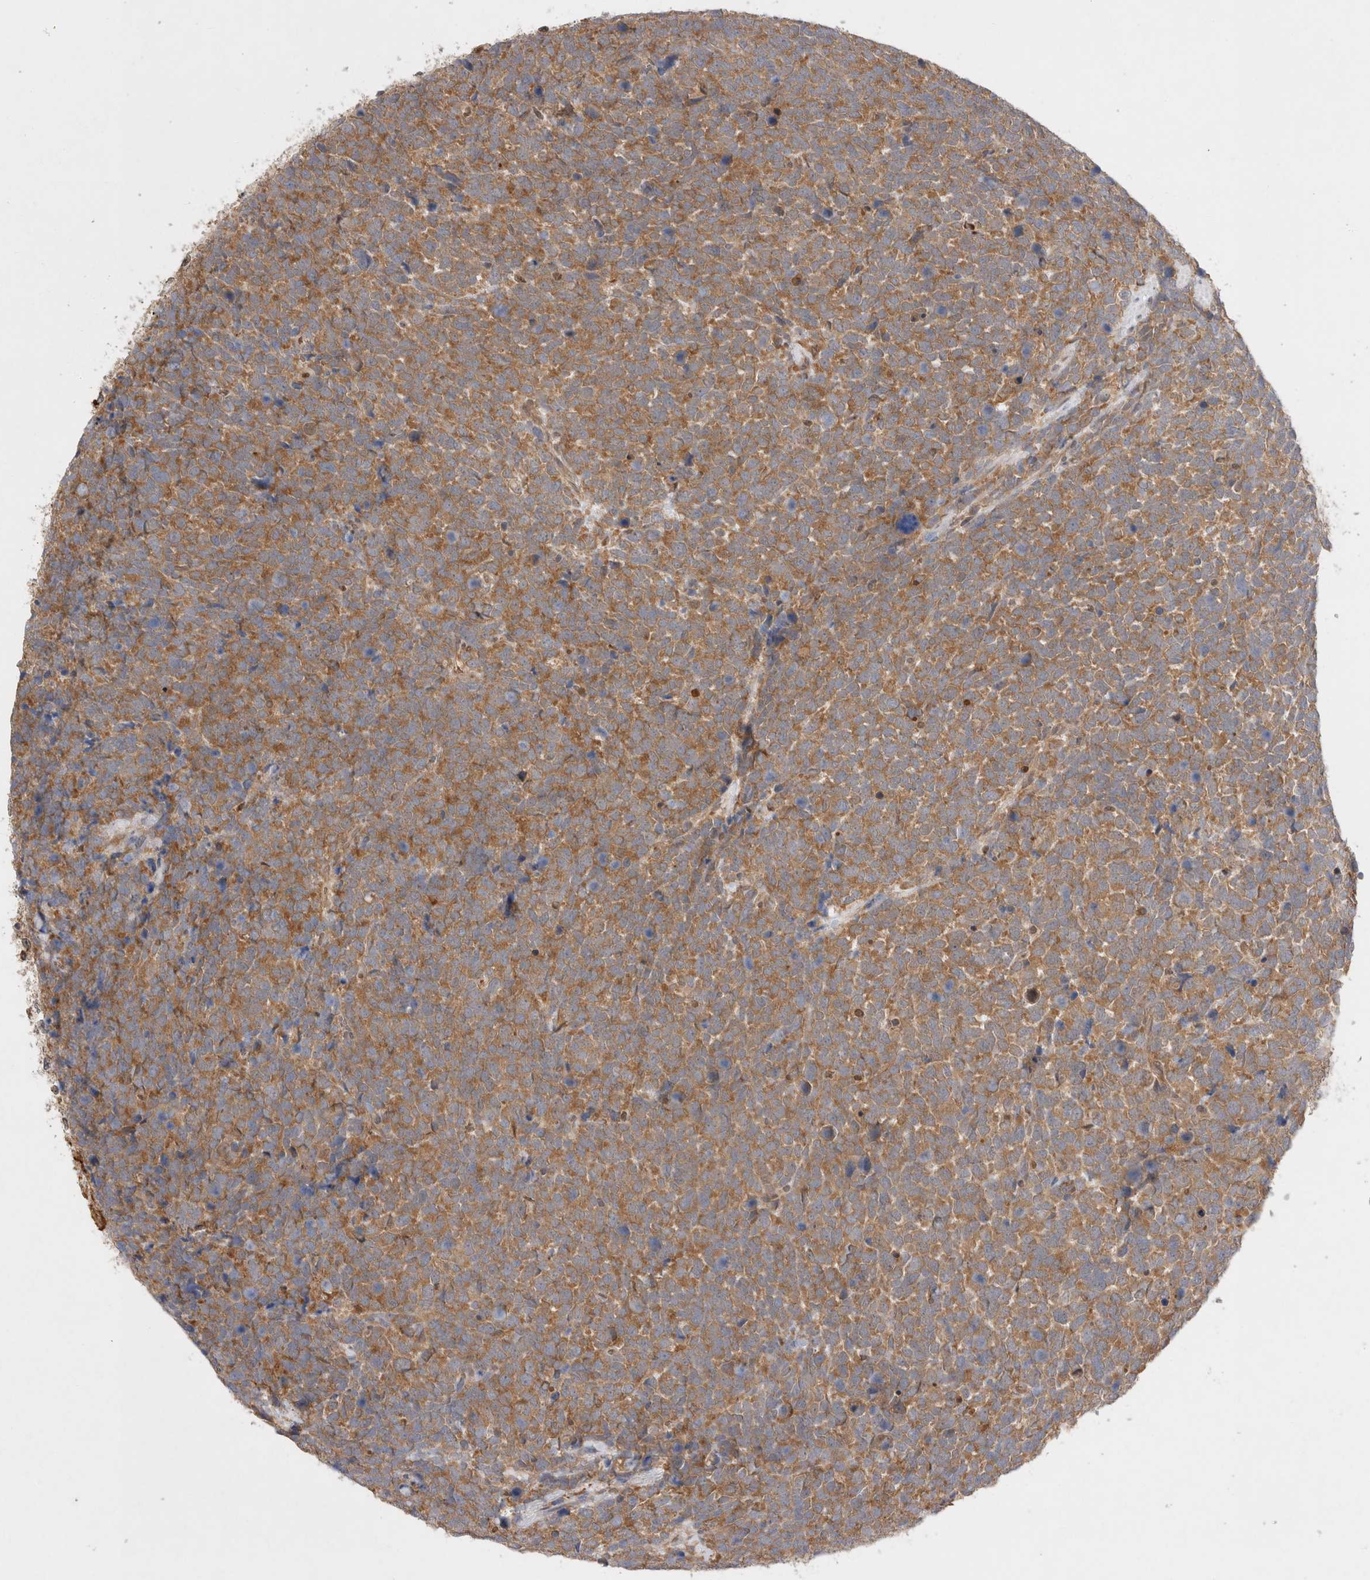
{"staining": {"intensity": "moderate", "quantity": ">75%", "location": "cytoplasmic/membranous"}, "tissue": "urothelial cancer", "cell_type": "Tumor cells", "image_type": "cancer", "snomed": [{"axis": "morphology", "description": "Urothelial carcinoma, High grade"}, {"axis": "topography", "description": "Urinary bladder"}], "caption": "Tumor cells reveal moderate cytoplasmic/membranous expression in about >75% of cells in urothelial cancer. (Stains: DAB (3,3'-diaminobenzidine) in brown, nuclei in blue, Microscopy: brightfield microscopy at high magnification).", "gene": "EIF3E", "patient": {"sex": "female", "age": 82}}